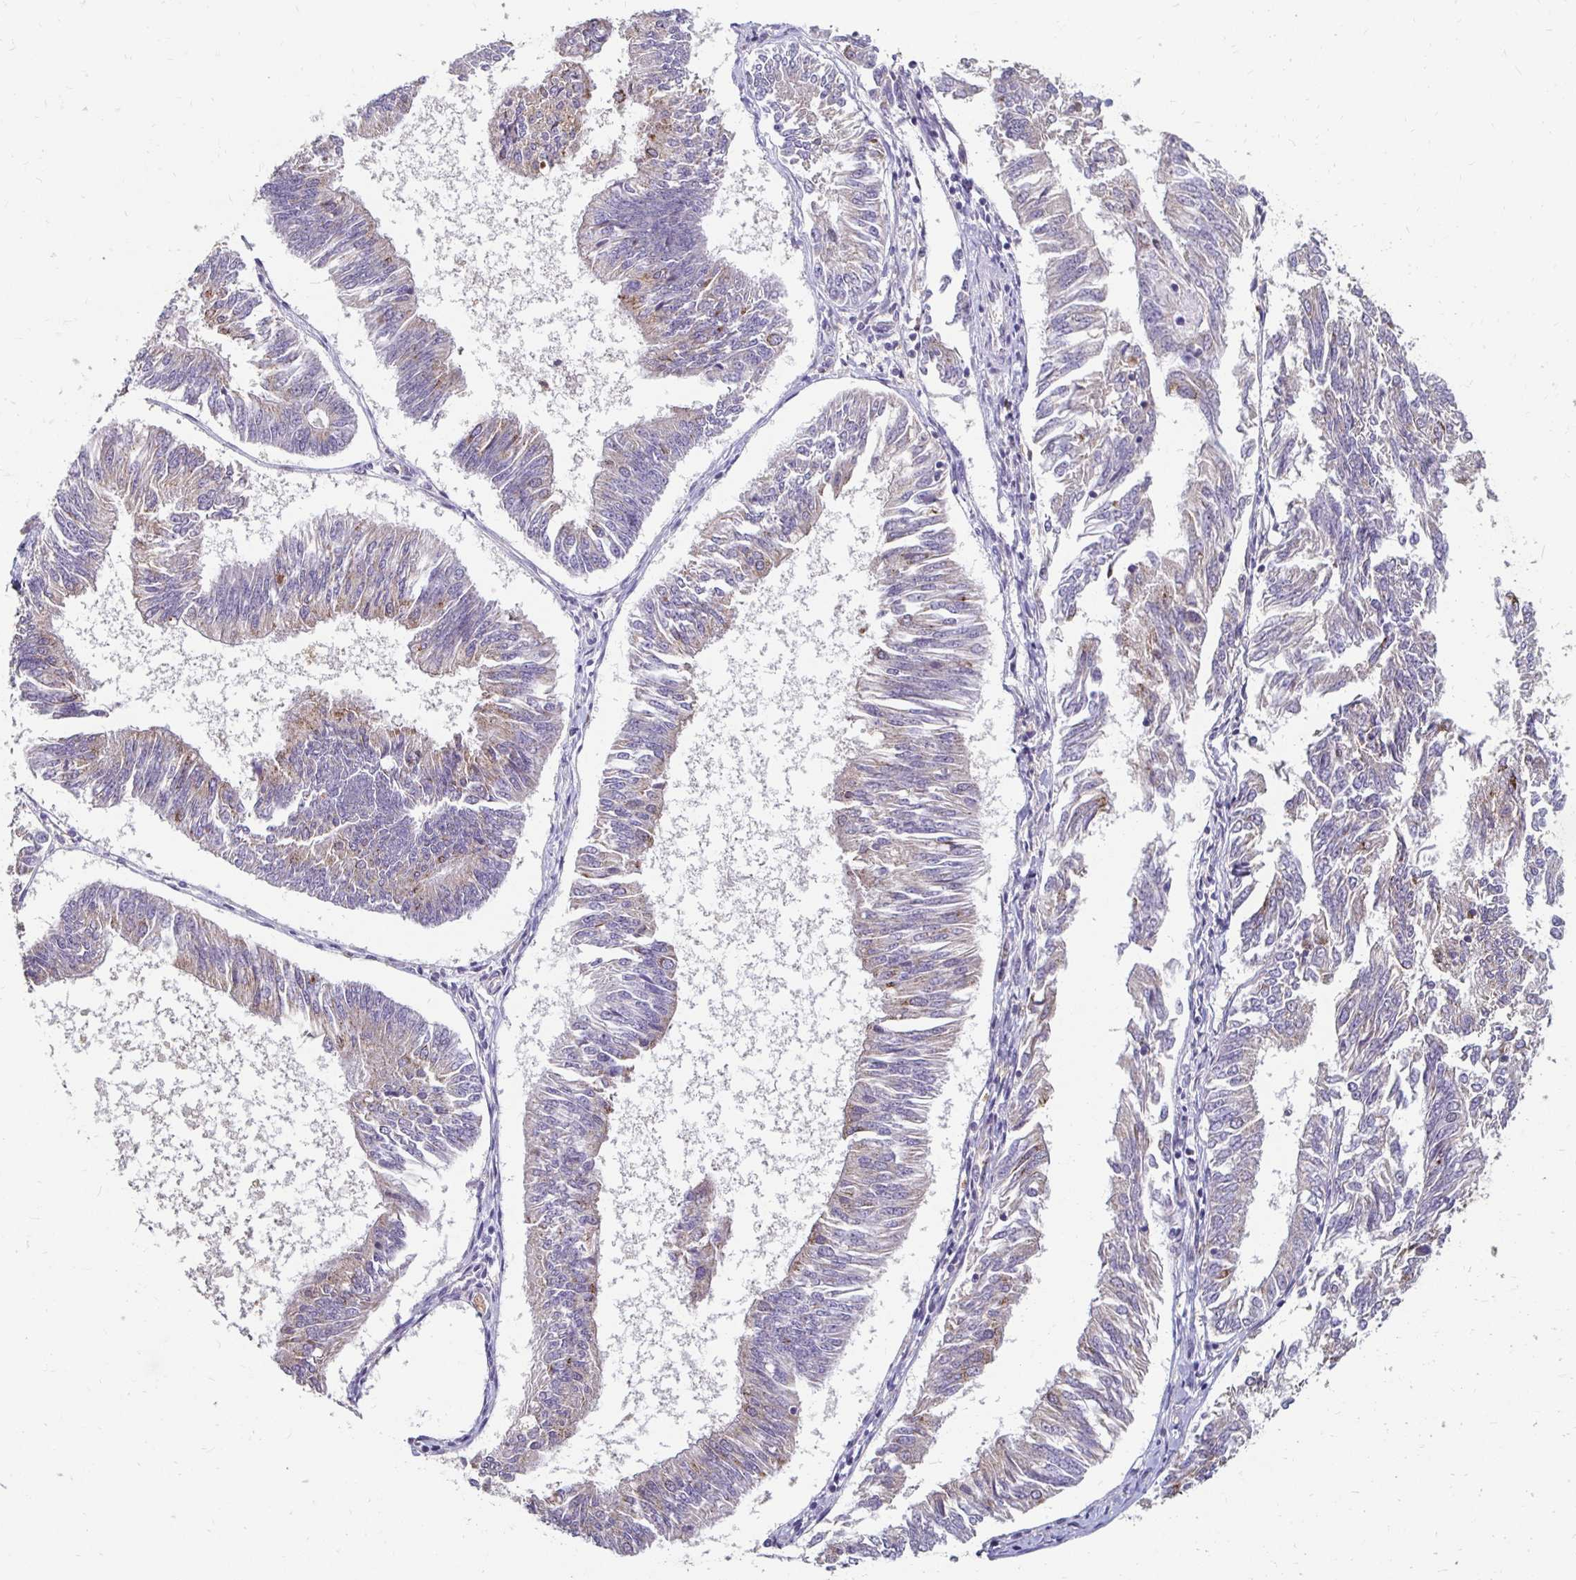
{"staining": {"intensity": "weak", "quantity": "25%-75%", "location": "cytoplasmic/membranous"}, "tissue": "endometrial cancer", "cell_type": "Tumor cells", "image_type": "cancer", "snomed": [{"axis": "morphology", "description": "Adenocarcinoma, NOS"}, {"axis": "topography", "description": "Endometrium"}], "caption": "The immunohistochemical stain shows weak cytoplasmic/membranous staining in tumor cells of endometrial adenocarcinoma tissue.", "gene": "GK2", "patient": {"sex": "female", "age": 58}}